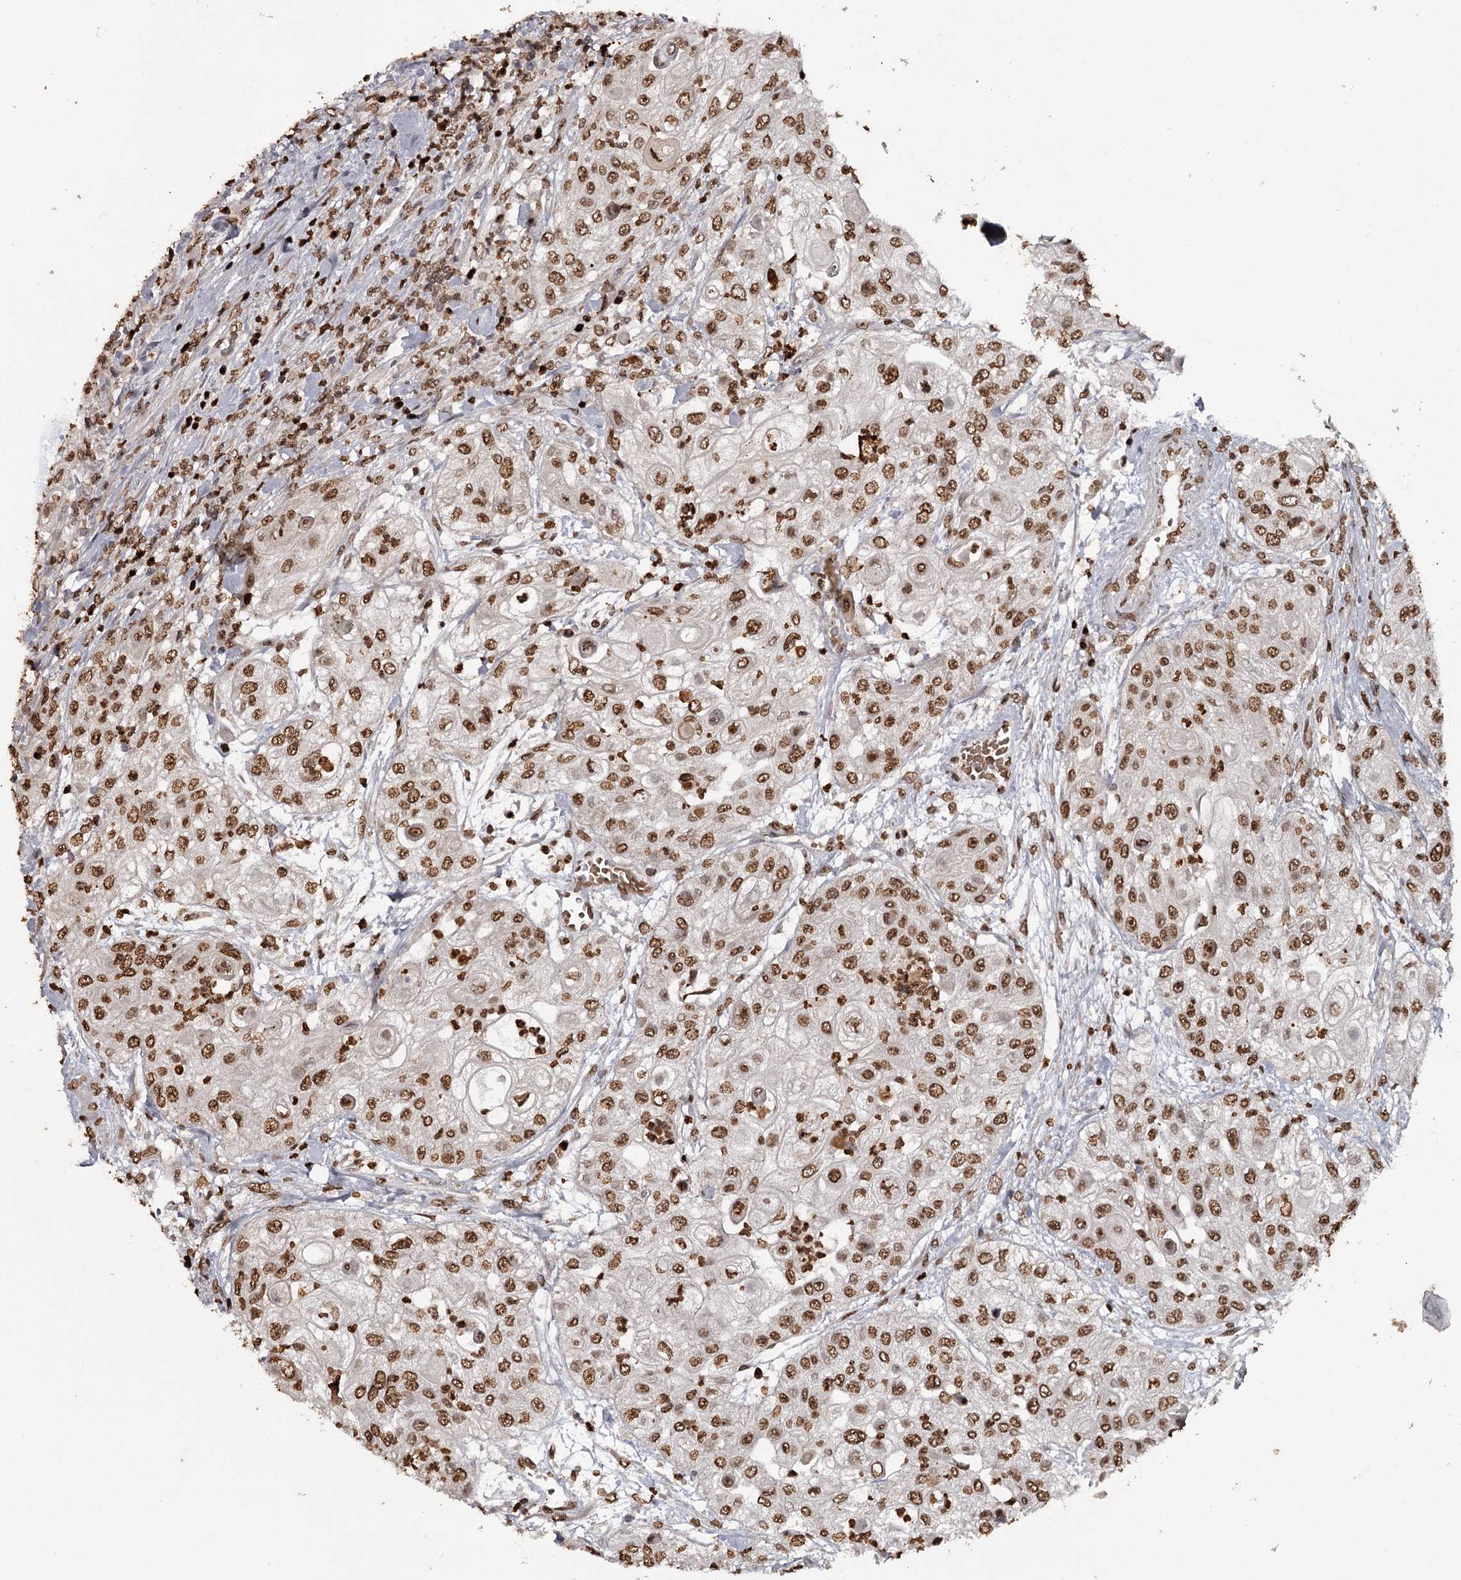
{"staining": {"intensity": "strong", "quantity": ">75%", "location": "nuclear"}, "tissue": "urothelial cancer", "cell_type": "Tumor cells", "image_type": "cancer", "snomed": [{"axis": "morphology", "description": "Urothelial carcinoma, High grade"}, {"axis": "topography", "description": "Urinary bladder"}], "caption": "This histopathology image exhibits immunohistochemistry staining of urothelial cancer, with high strong nuclear staining in about >75% of tumor cells.", "gene": "THYN1", "patient": {"sex": "female", "age": 79}}